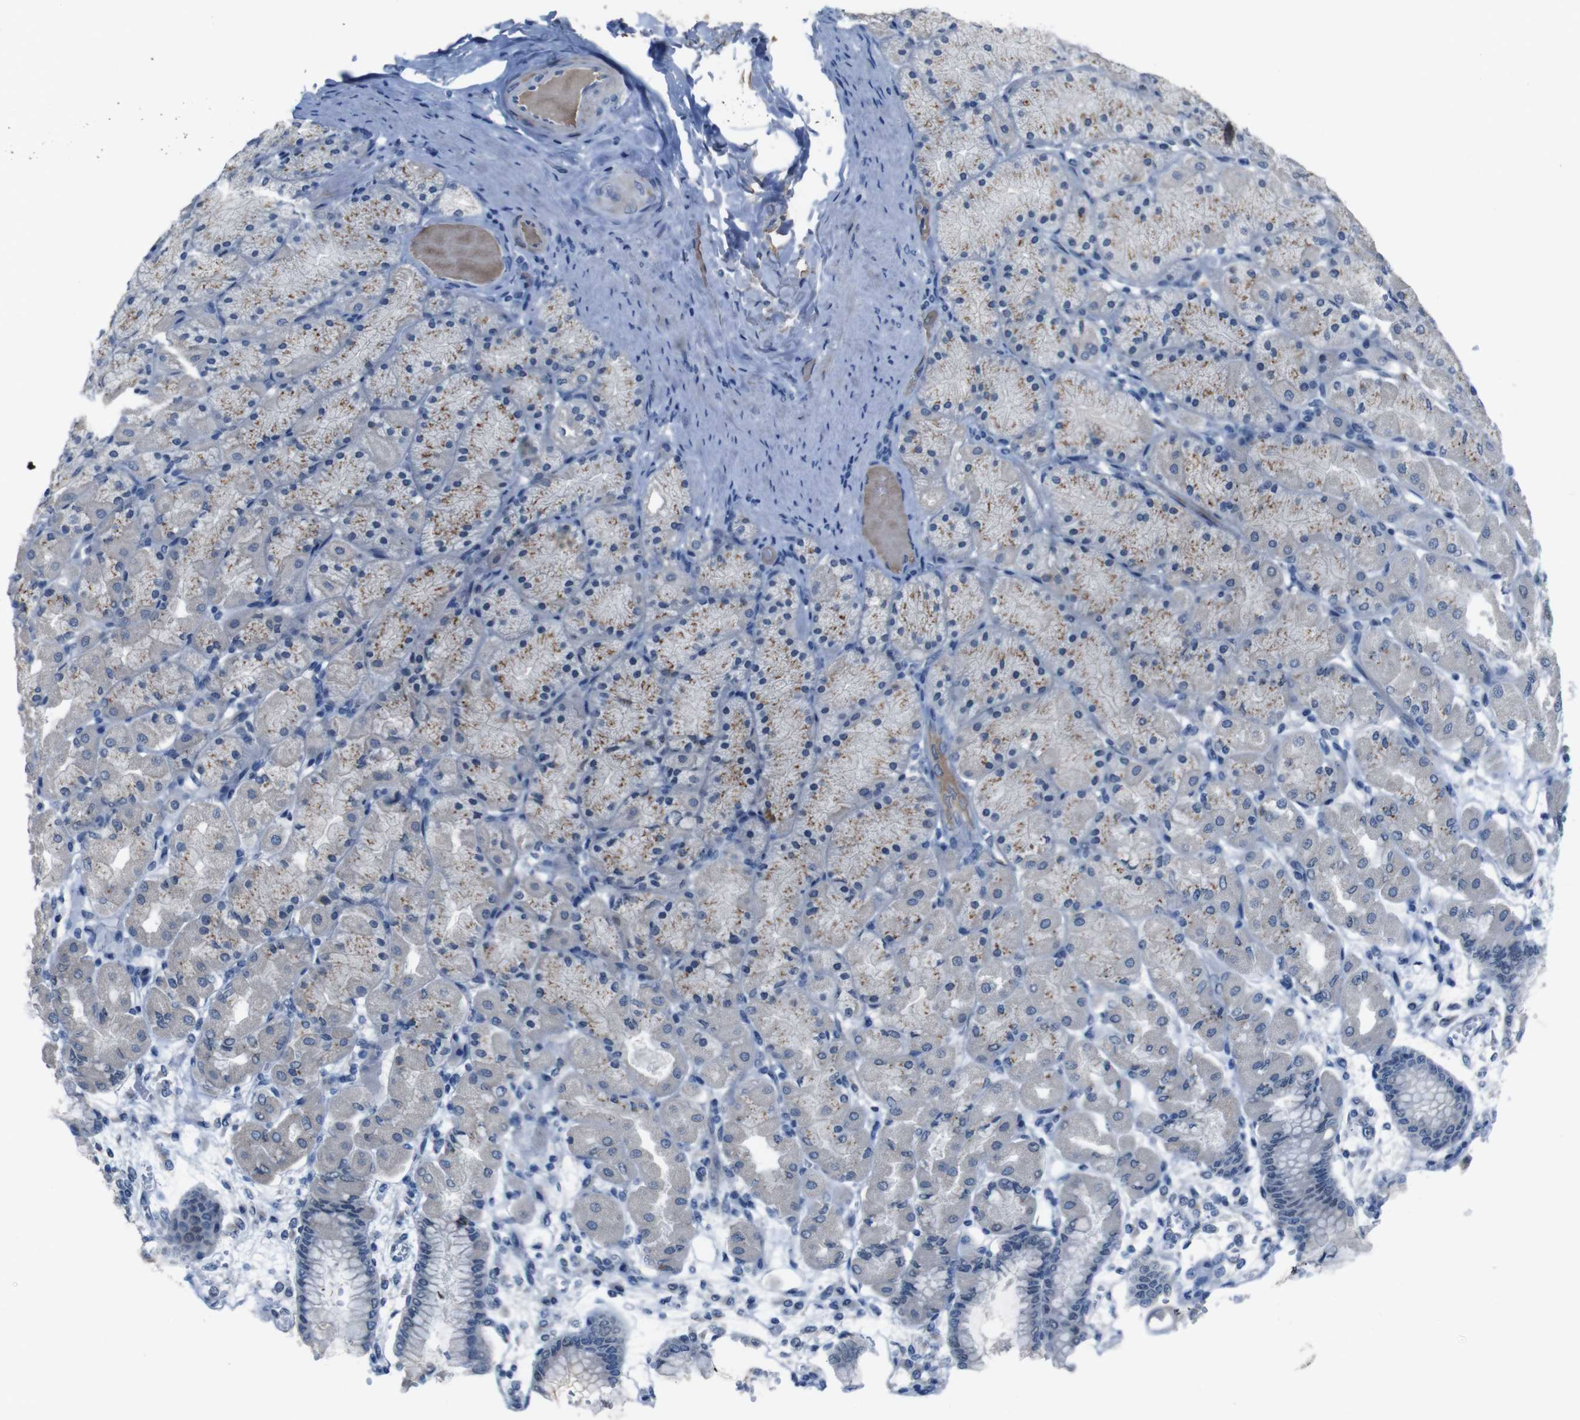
{"staining": {"intensity": "moderate", "quantity": "25%-75%", "location": "cytoplasmic/membranous"}, "tissue": "stomach", "cell_type": "Glandular cells", "image_type": "normal", "snomed": [{"axis": "morphology", "description": "Normal tissue, NOS"}, {"axis": "topography", "description": "Stomach, upper"}], "caption": "Stomach stained with DAB IHC demonstrates medium levels of moderate cytoplasmic/membranous staining in approximately 25%-75% of glandular cells. (Stains: DAB (3,3'-diaminobenzidine) in brown, nuclei in blue, Microscopy: brightfield microscopy at high magnification).", "gene": "CDHR2", "patient": {"sex": "female", "age": 56}}